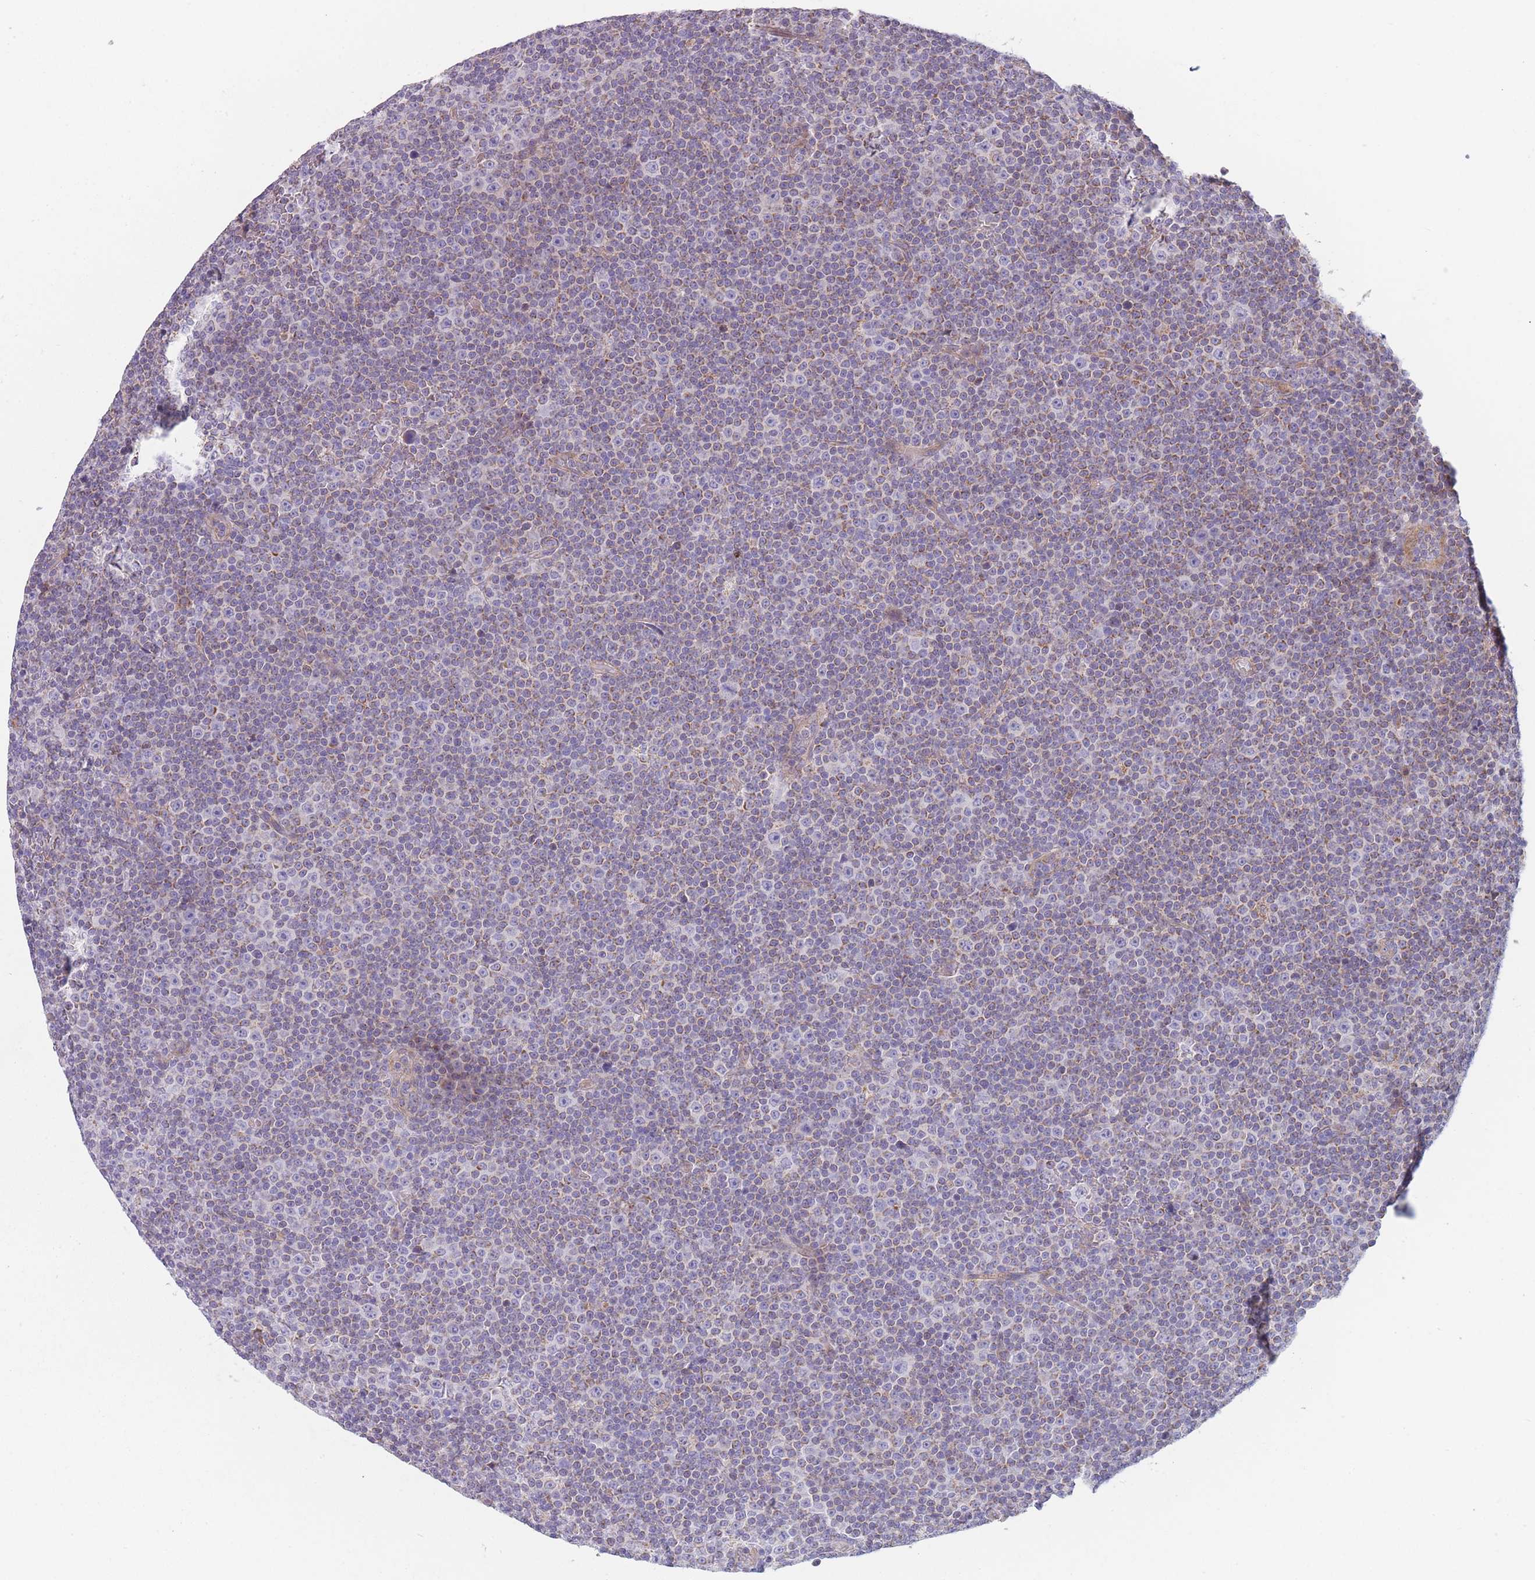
{"staining": {"intensity": "negative", "quantity": "none", "location": "none"}, "tissue": "lymphoma", "cell_type": "Tumor cells", "image_type": "cancer", "snomed": [{"axis": "morphology", "description": "Malignant lymphoma, non-Hodgkin's type, Low grade"}, {"axis": "topography", "description": "Lymph node"}], "caption": "High power microscopy image of an immunohistochemistry (IHC) micrograph of malignant lymphoma, non-Hodgkin's type (low-grade), revealing no significant expression in tumor cells.", "gene": "SMPD4", "patient": {"sex": "female", "age": 67}}